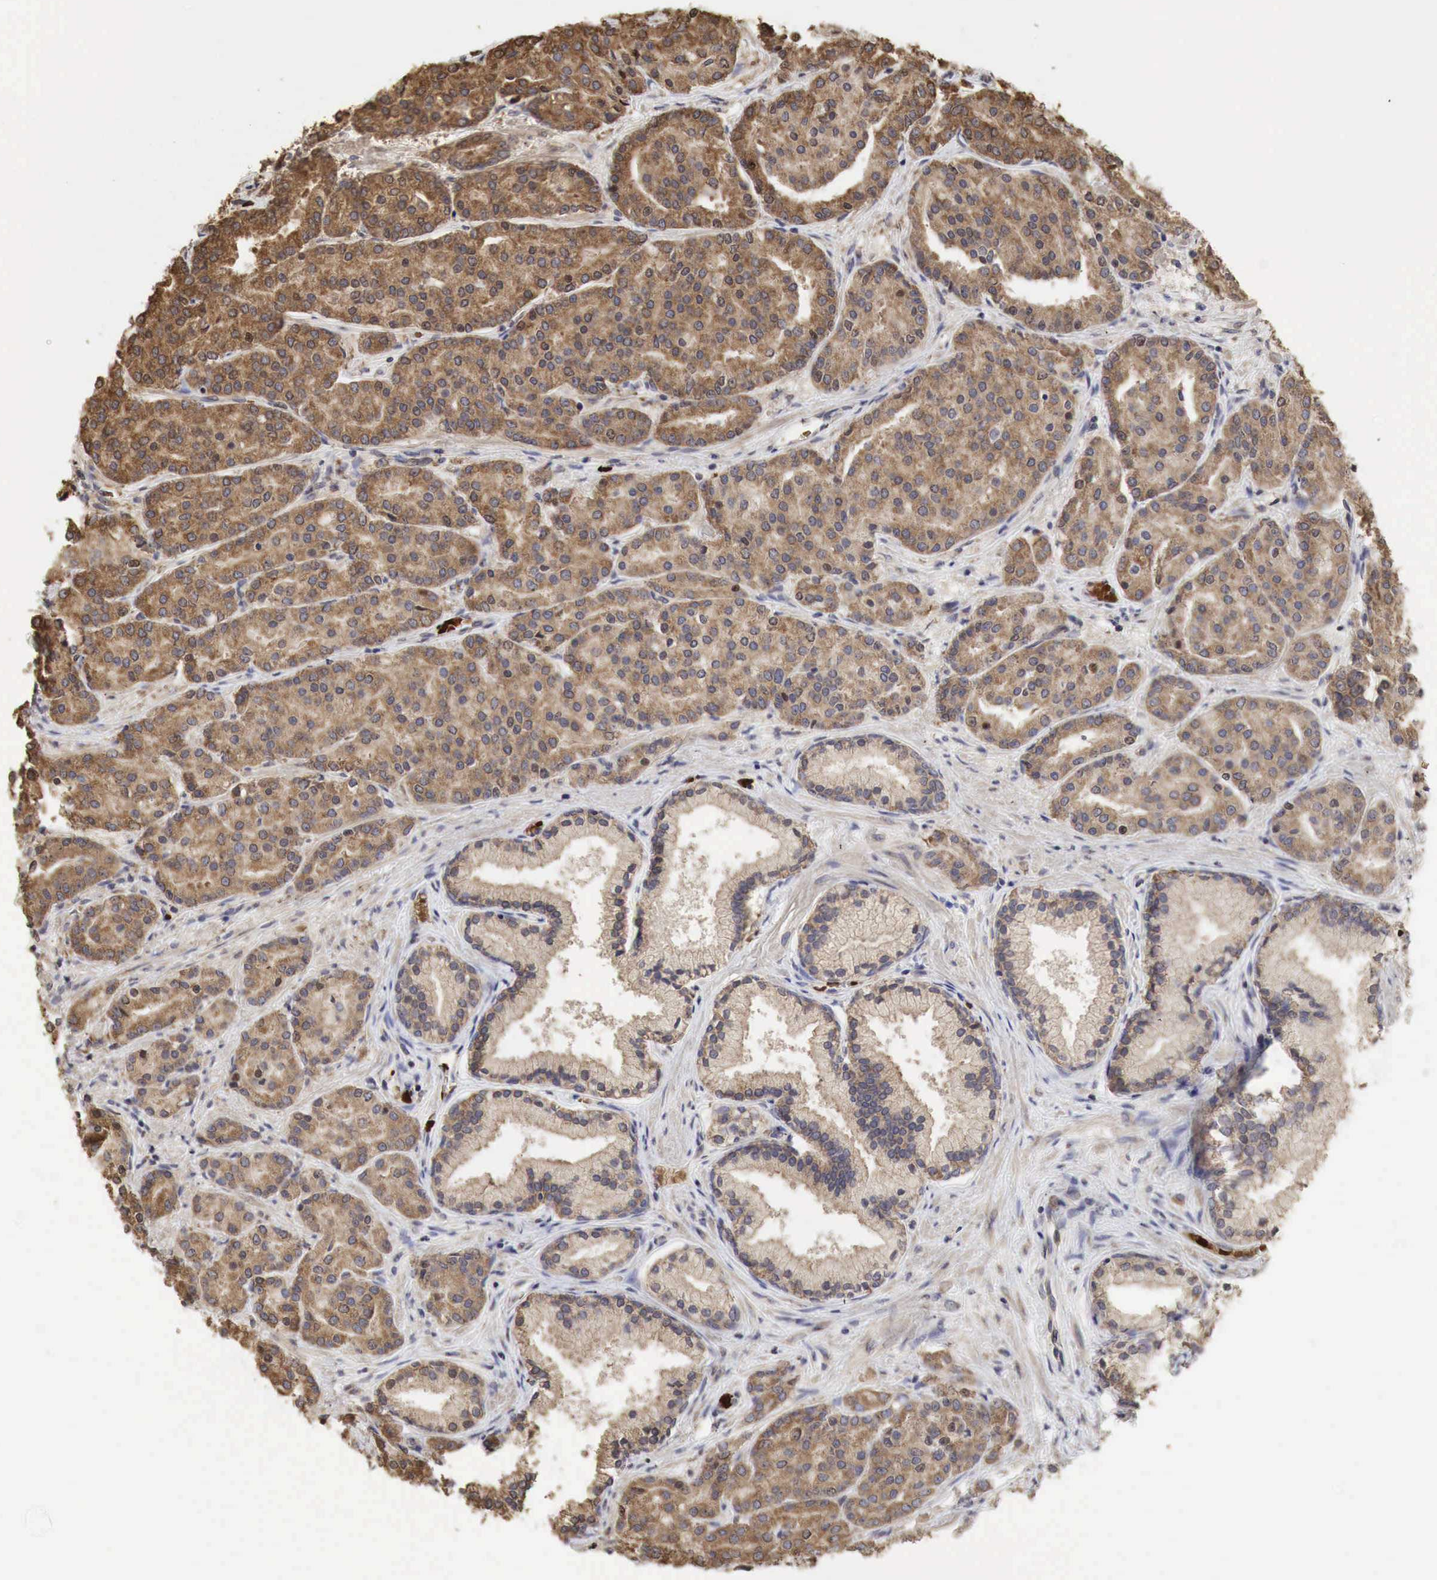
{"staining": {"intensity": "moderate", "quantity": ">75%", "location": "cytoplasmic/membranous"}, "tissue": "prostate cancer", "cell_type": "Tumor cells", "image_type": "cancer", "snomed": [{"axis": "morphology", "description": "Adenocarcinoma, High grade"}, {"axis": "topography", "description": "Prostate"}], "caption": "Adenocarcinoma (high-grade) (prostate) stained with a protein marker reveals moderate staining in tumor cells.", "gene": "PABPC5", "patient": {"sex": "male", "age": 64}}